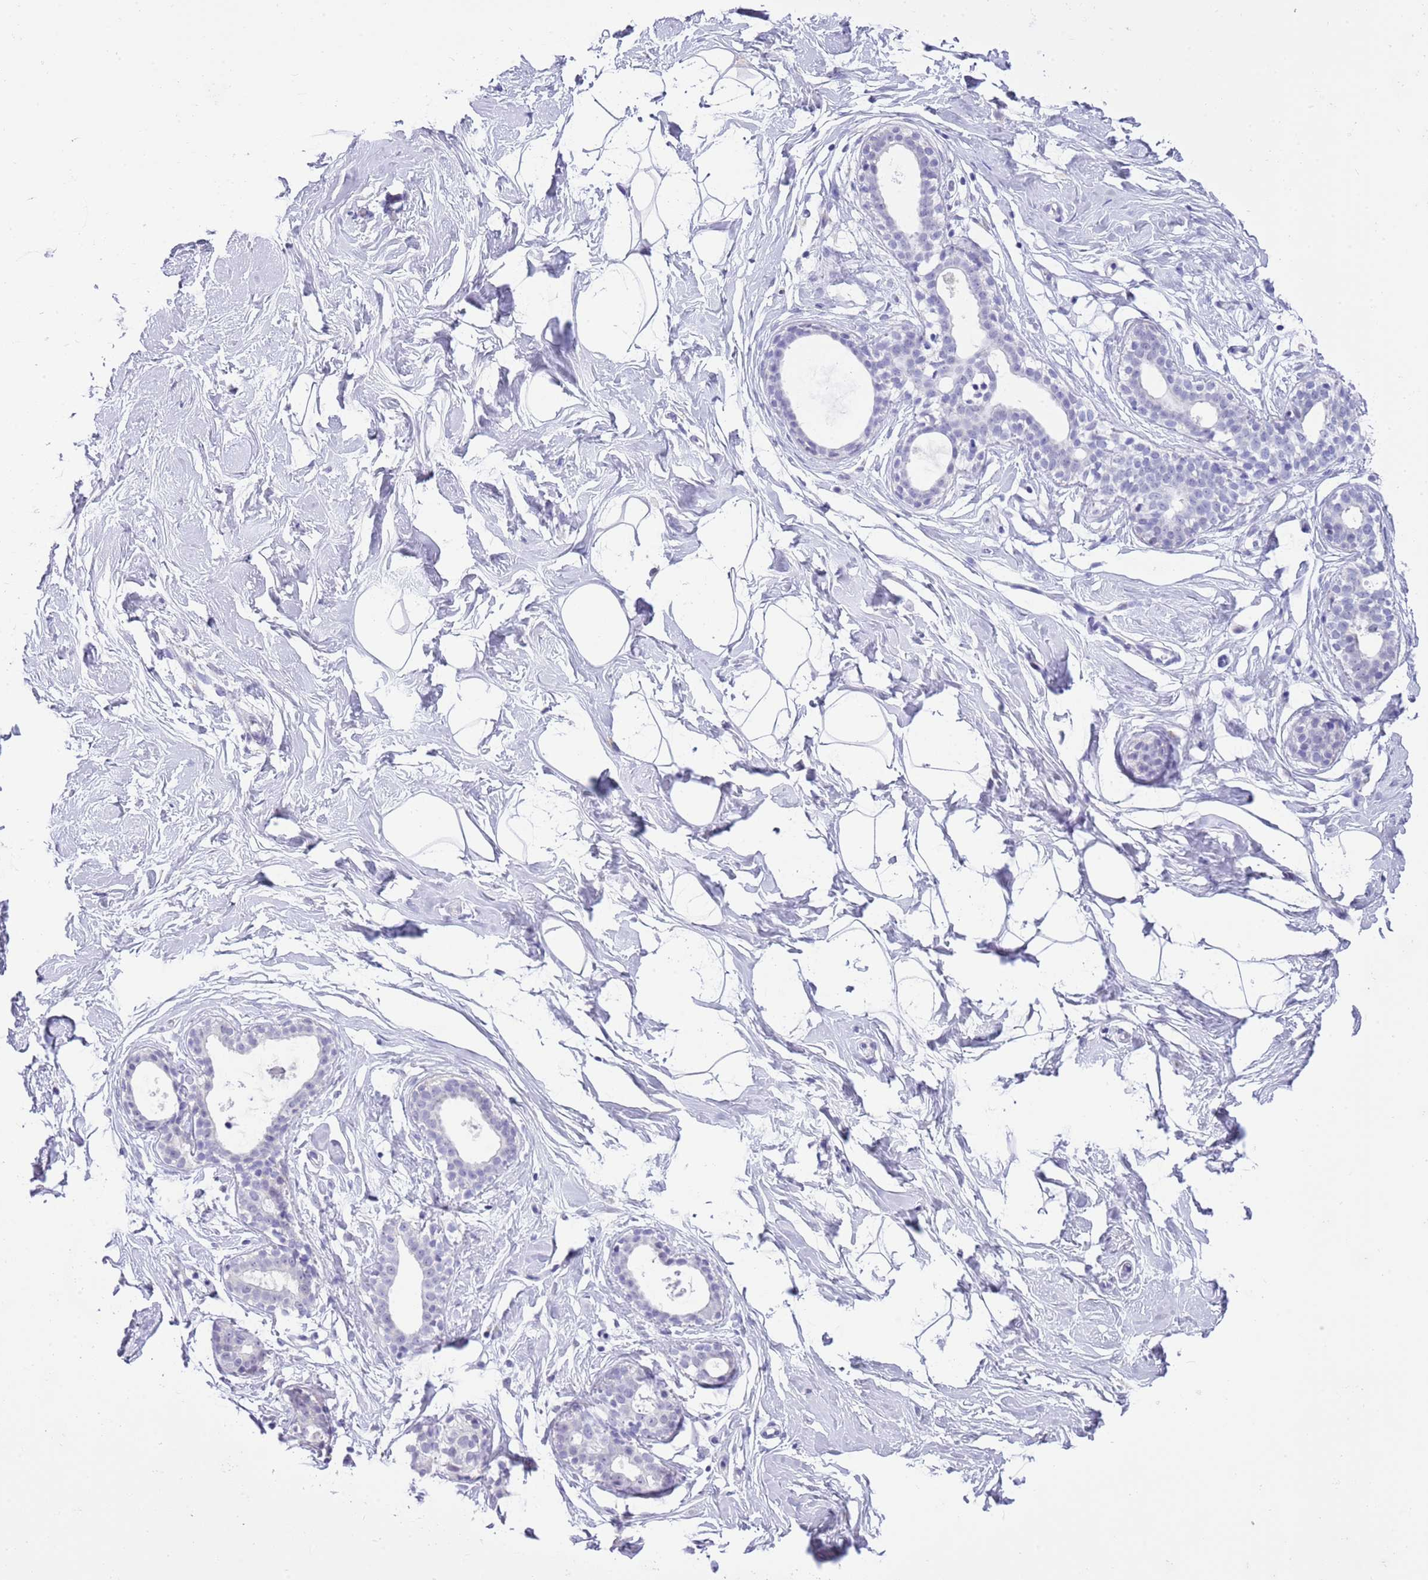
{"staining": {"intensity": "negative", "quantity": "none", "location": "none"}, "tissue": "breast", "cell_type": "Adipocytes", "image_type": "normal", "snomed": [{"axis": "morphology", "description": "Normal tissue, NOS"}, {"axis": "morphology", "description": "Adenoma, NOS"}, {"axis": "topography", "description": "Breast"}], "caption": "Adipocytes show no significant staining in unremarkable breast. Nuclei are stained in blue.", "gene": "PPP1R17", "patient": {"sex": "female", "age": 23}}